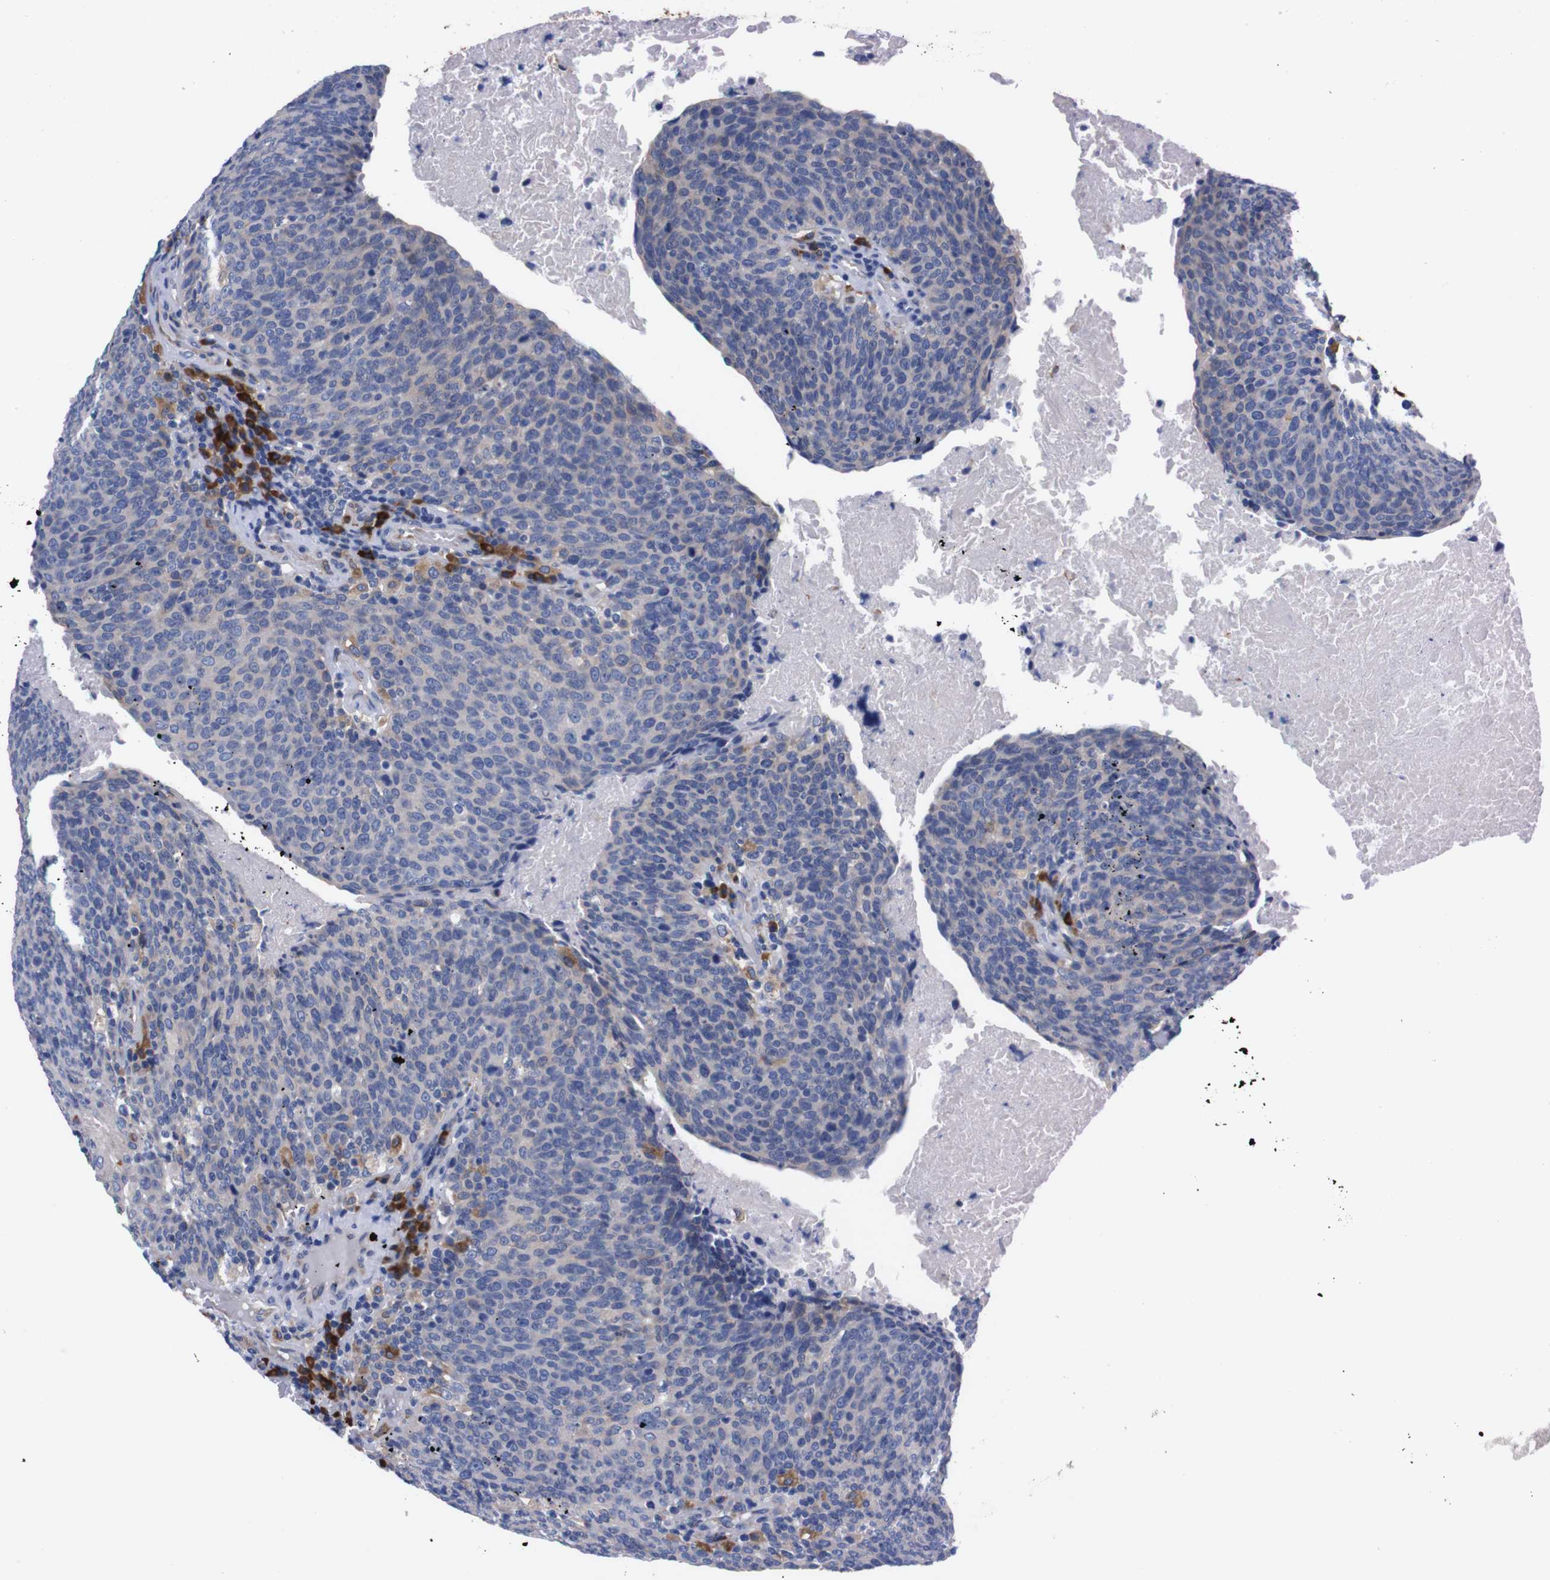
{"staining": {"intensity": "negative", "quantity": "none", "location": "none"}, "tissue": "head and neck cancer", "cell_type": "Tumor cells", "image_type": "cancer", "snomed": [{"axis": "morphology", "description": "Squamous cell carcinoma, NOS"}, {"axis": "morphology", "description": "Squamous cell carcinoma, metastatic, NOS"}, {"axis": "topography", "description": "Lymph node"}, {"axis": "topography", "description": "Head-Neck"}], "caption": "Immunohistochemistry photomicrograph of human head and neck cancer stained for a protein (brown), which displays no positivity in tumor cells.", "gene": "NEBL", "patient": {"sex": "male", "age": 62}}